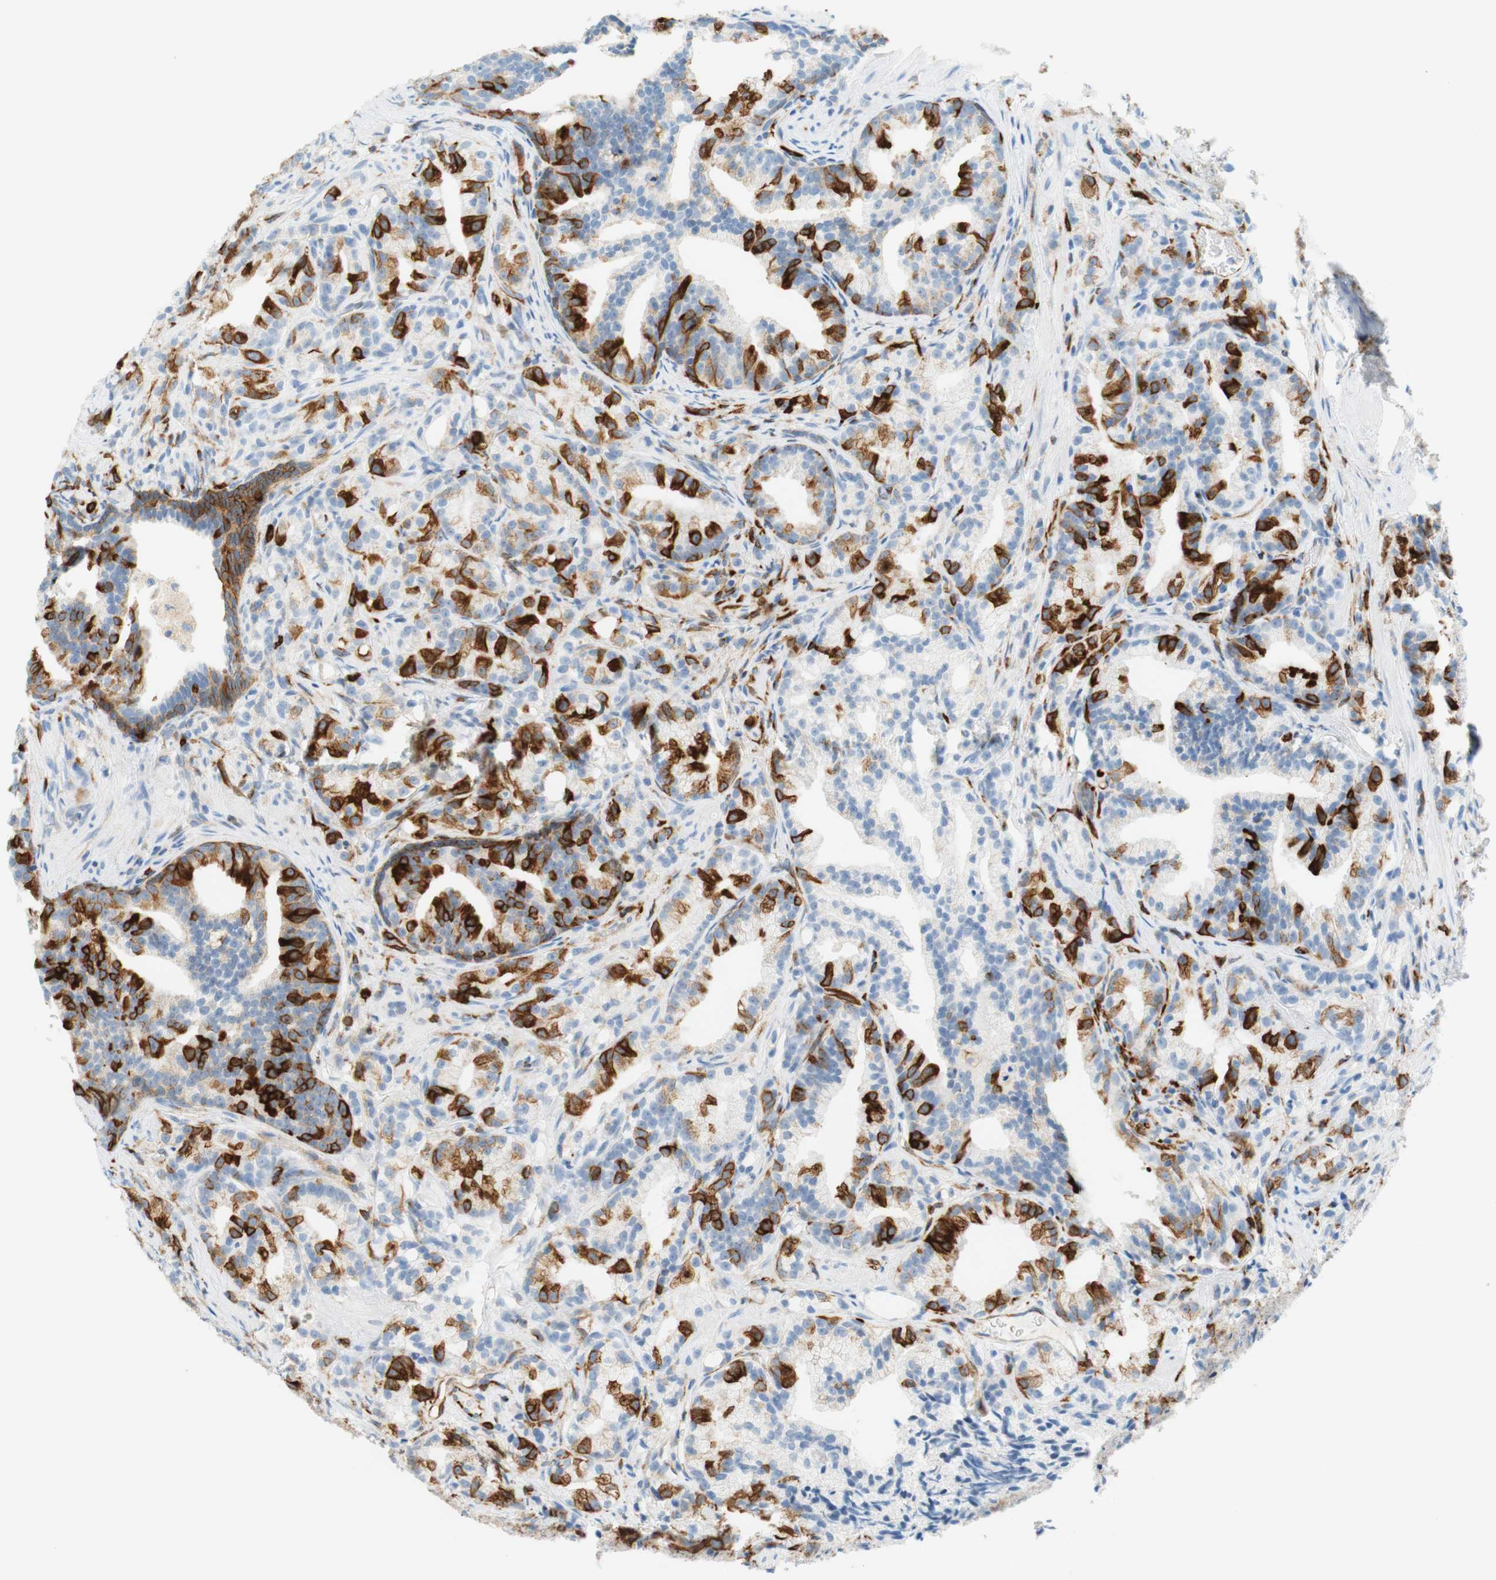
{"staining": {"intensity": "strong", "quantity": "25%-75%", "location": "cytoplasmic/membranous"}, "tissue": "prostate cancer", "cell_type": "Tumor cells", "image_type": "cancer", "snomed": [{"axis": "morphology", "description": "Adenocarcinoma, Low grade"}, {"axis": "topography", "description": "Prostate"}], "caption": "Prostate adenocarcinoma (low-grade) stained with DAB (3,3'-diaminobenzidine) immunohistochemistry exhibits high levels of strong cytoplasmic/membranous staining in approximately 25%-75% of tumor cells.", "gene": "STMN1", "patient": {"sex": "male", "age": 89}}